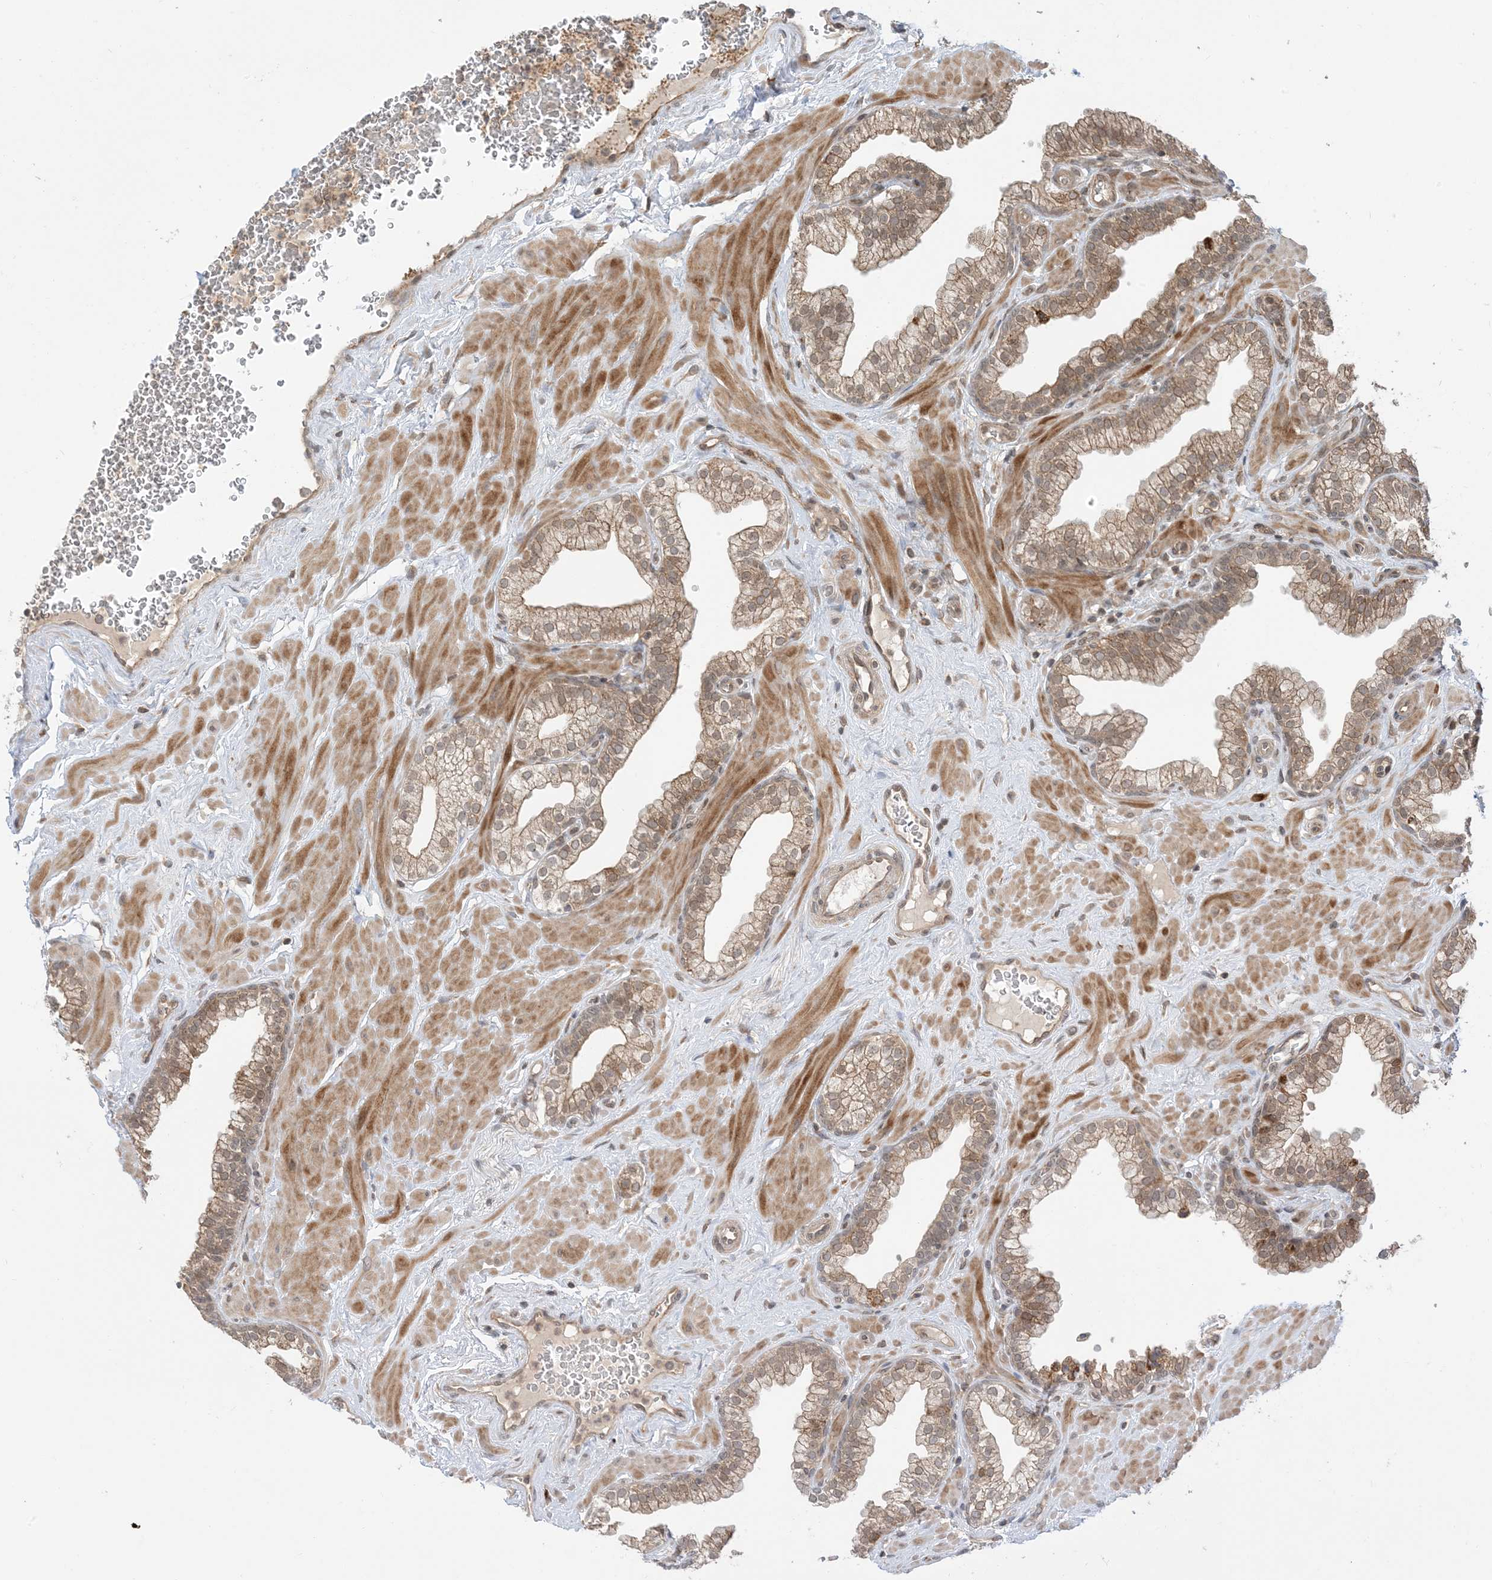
{"staining": {"intensity": "moderate", "quantity": "25%-75%", "location": "cytoplasmic/membranous"}, "tissue": "prostate", "cell_type": "Glandular cells", "image_type": "normal", "snomed": [{"axis": "morphology", "description": "Normal tissue, NOS"}, {"axis": "morphology", "description": "Urothelial carcinoma, Low grade"}, {"axis": "topography", "description": "Urinary bladder"}, {"axis": "topography", "description": "Prostate"}], "caption": "Protein staining of unremarkable prostate demonstrates moderate cytoplasmic/membranous staining in approximately 25%-75% of glandular cells.", "gene": "METTL21A", "patient": {"sex": "male", "age": 60}}